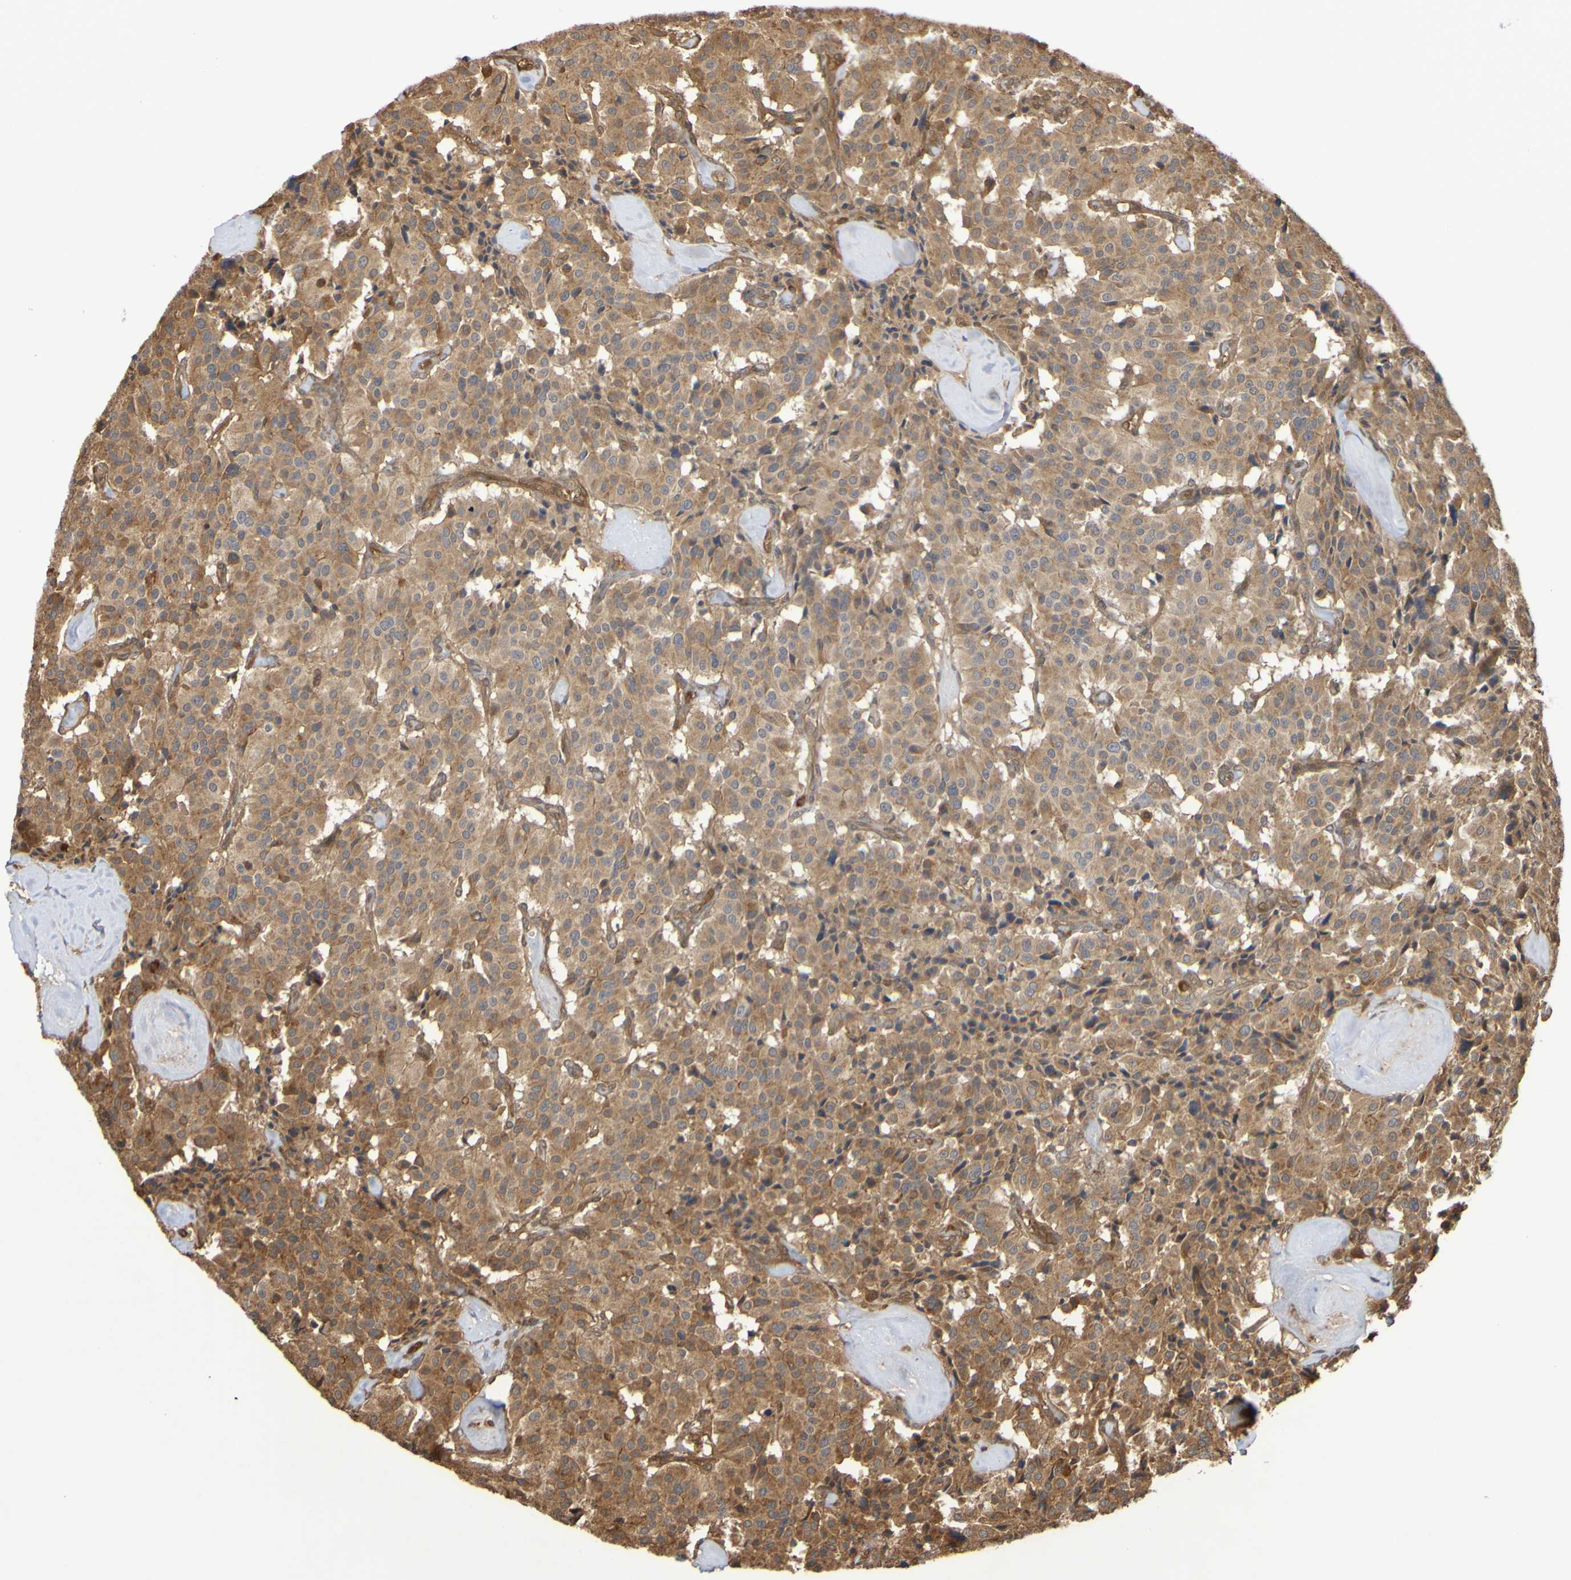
{"staining": {"intensity": "moderate", "quantity": ">75%", "location": "cytoplasmic/membranous"}, "tissue": "carcinoid", "cell_type": "Tumor cells", "image_type": "cancer", "snomed": [{"axis": "morphology", "description": "Carcinoid, malignant, NOS"}, {"axis": "topography", "description": "Lung"}], "caption": "An image of human carcinoid stained for a protein reveals moderate cytoplasmic/membranous brown staining in tumor cells. The protein is shown in brown color, while the nuclei are stained blue.", "gene": "SERPINB6", "patient": {"sex": "male", "age": 30}}